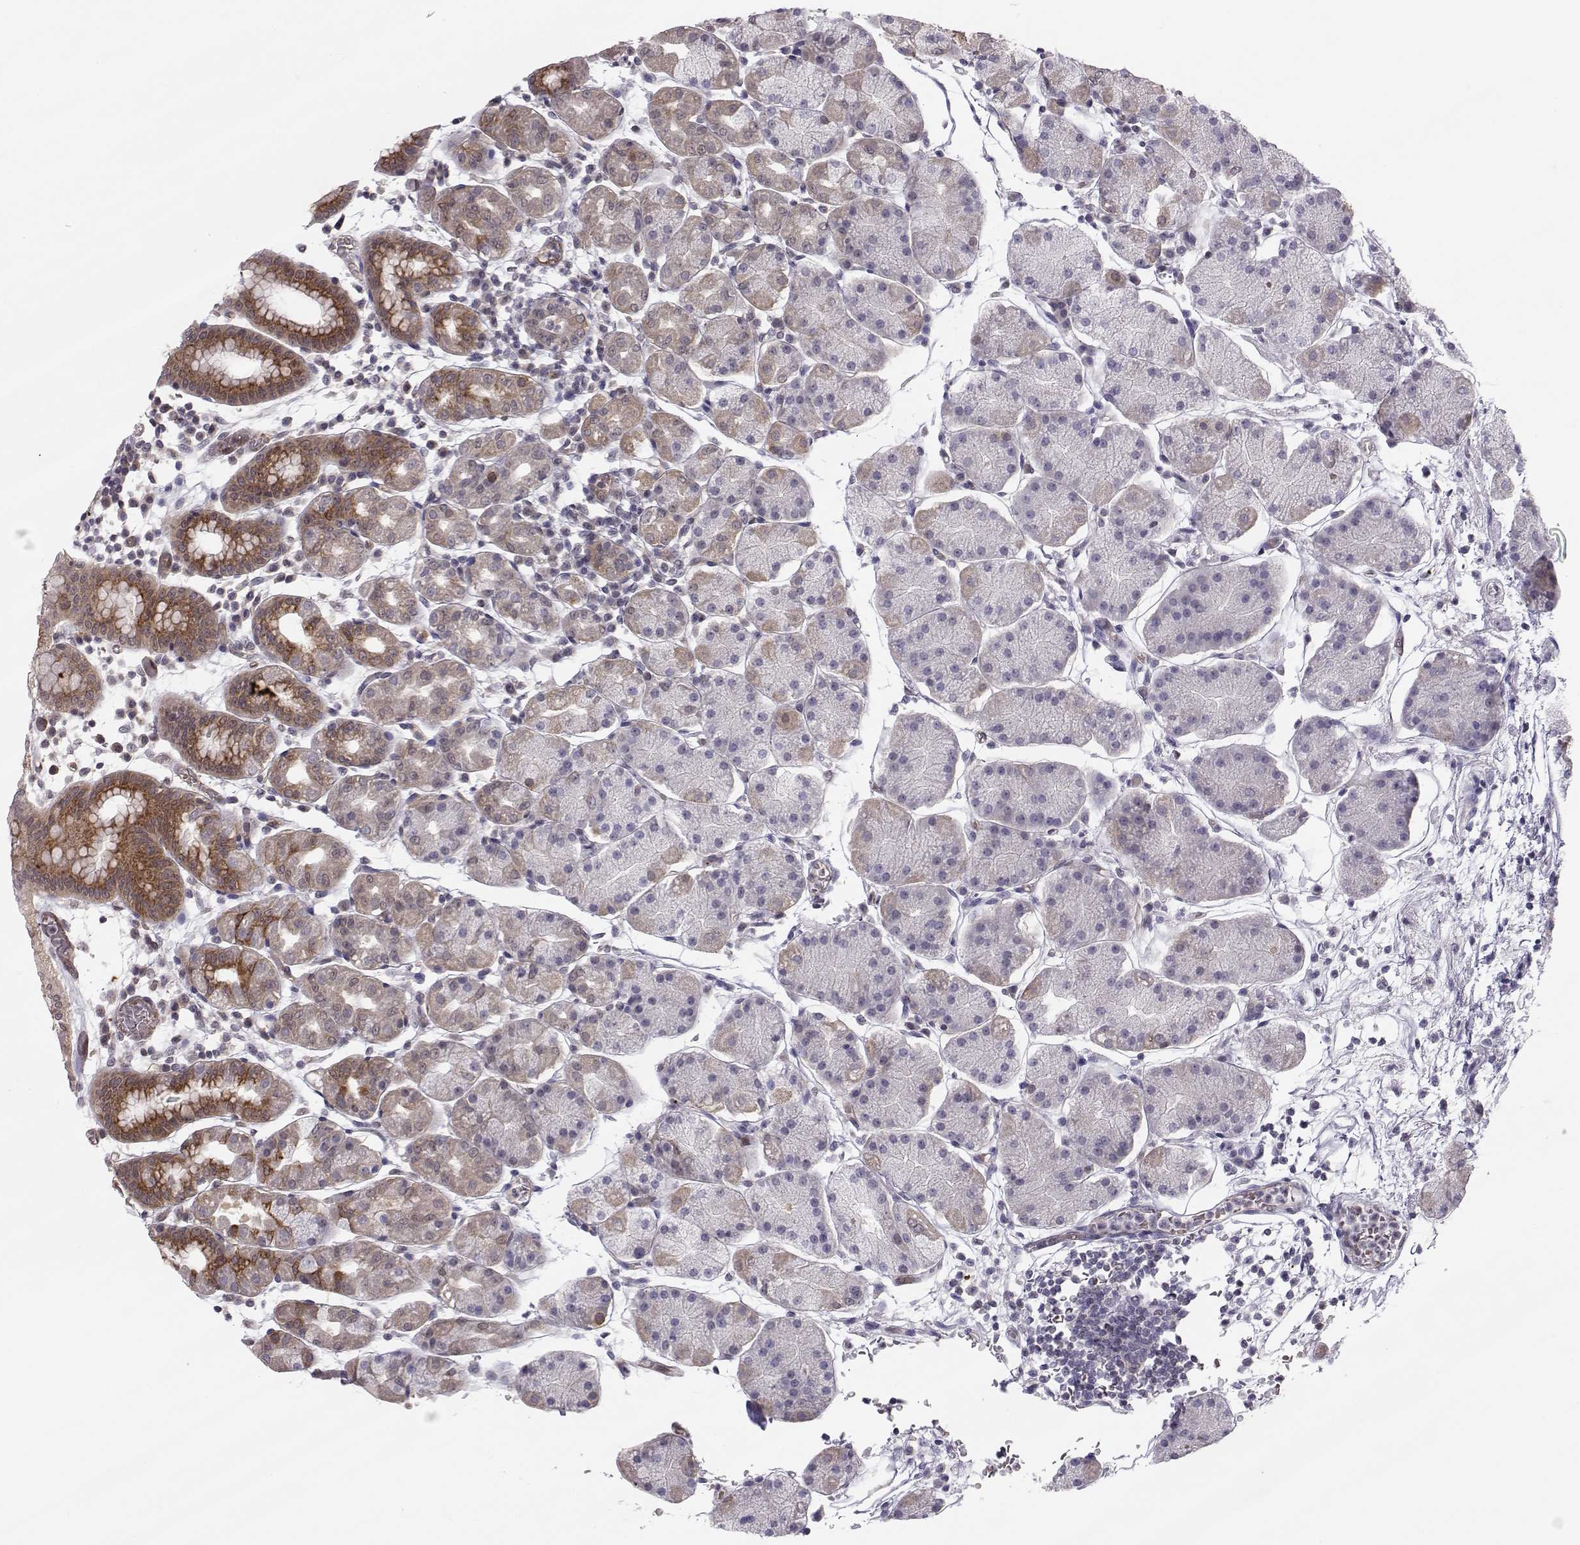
{"staining": {"intensity": "moderate", "quantity": "<25%", "location": "cytoplasmic/membranous"}, "tissue": "stomach", "cell_type": "Glandular cells", "image_type": "normal", "snomed": [{"axis": "morphology", "description": "Normal tissue, NOS"}, {"axis": "topography", "description": "Stomach"}], "caption": "Immunohistochemical staining of normal human stomach shows moderate cytoplasmic/membranous protein positivity in approximately <25% of glandular cells.", "gene": "KIF13B", "patient": {"sex": "male", "age": 54}}